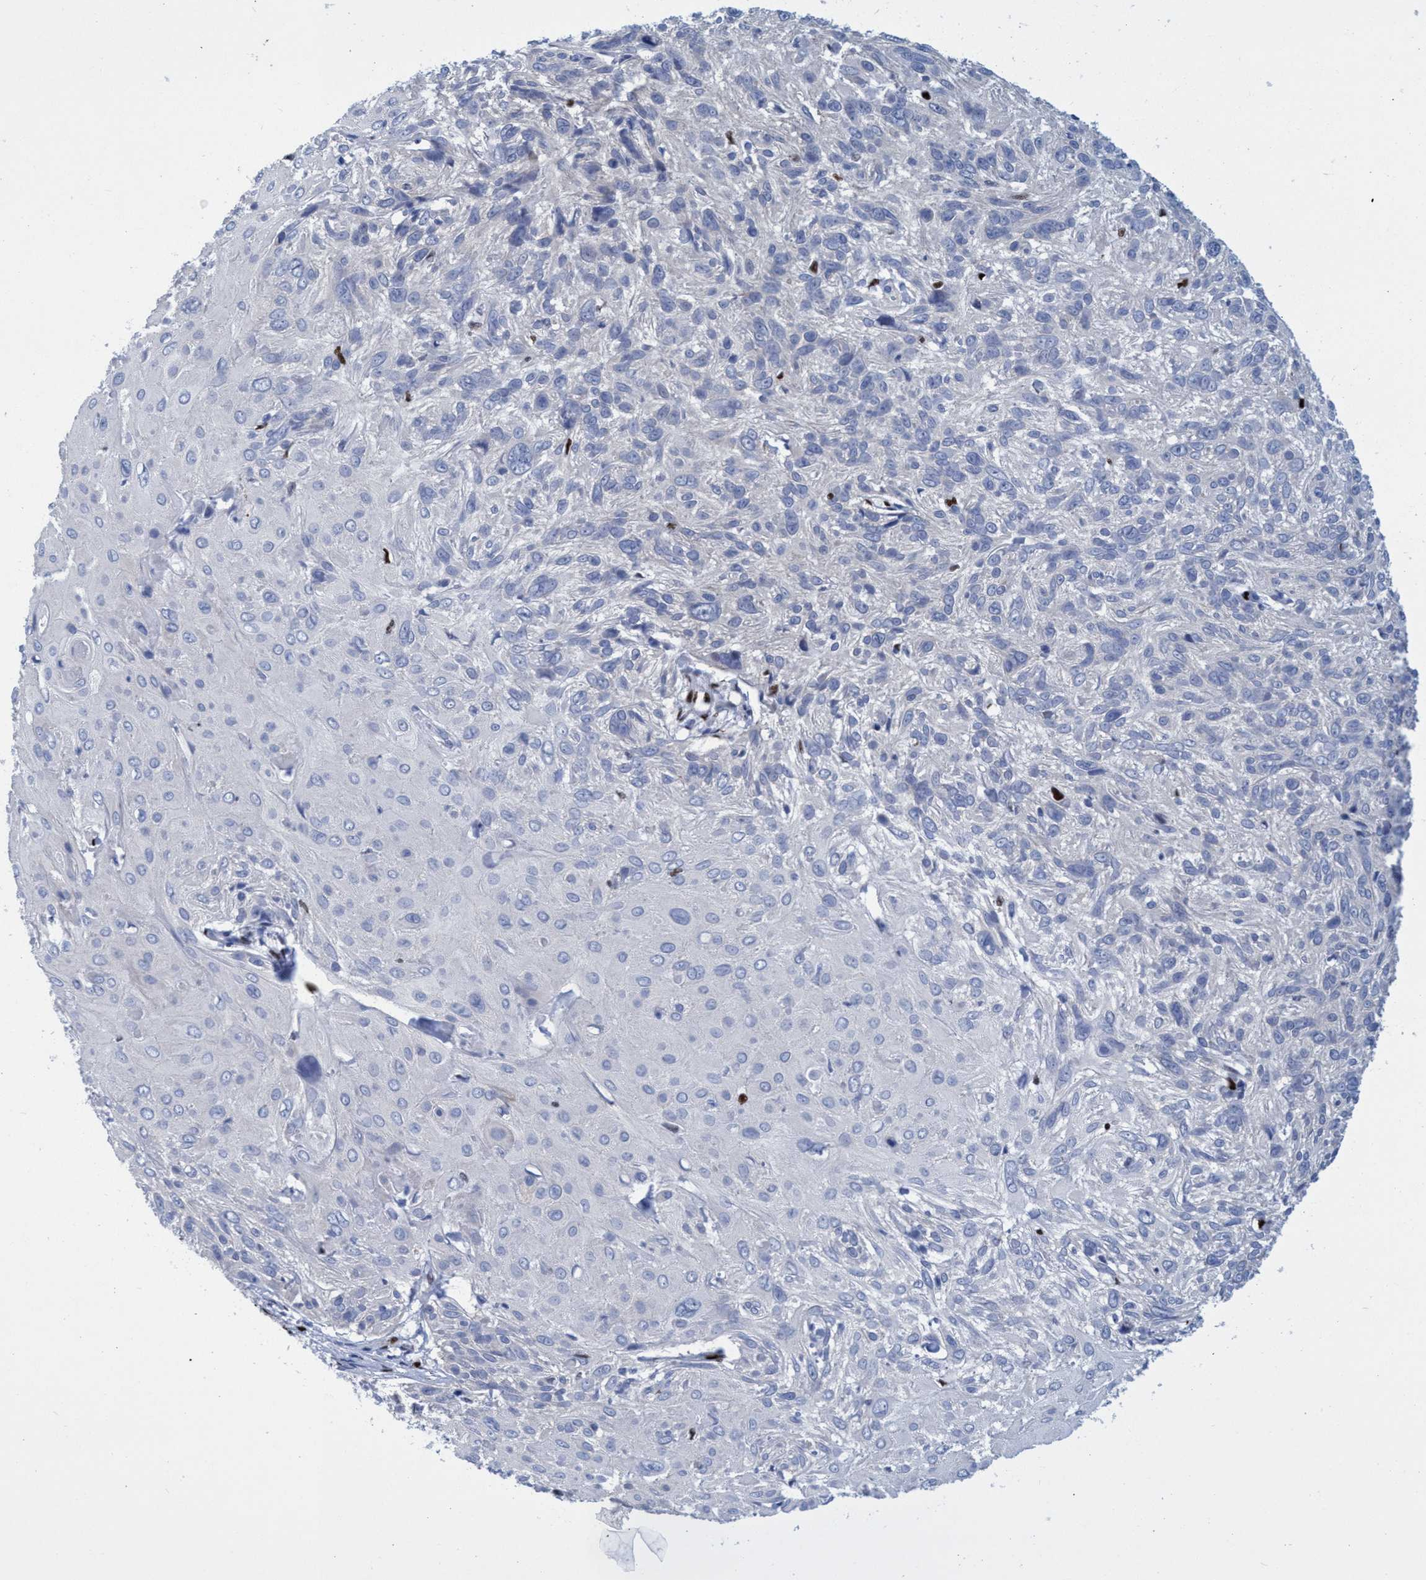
{"staining": {"intensity": "negative", "quantity": "none", "location": "none"}, "tissue": "cervical cancer", "cell_type": "Tumor cells", "image_type": "cancer", "snomed": [{"axis": "morphology", "description": "Squamous cell carcinoma, NOS"}, {"axis": "topography", "description": "Cervix"}], "caption": "Immunohistochemistry (IHC) photomicrograph of neoplastic tissue: cervical cancer stained with DAB (3,3'-diaminobenzidine) shows no significant protein positivity in tumor cells.", "gene": "R3HCC1", "patient": {"sex": "female", "age": 51}}